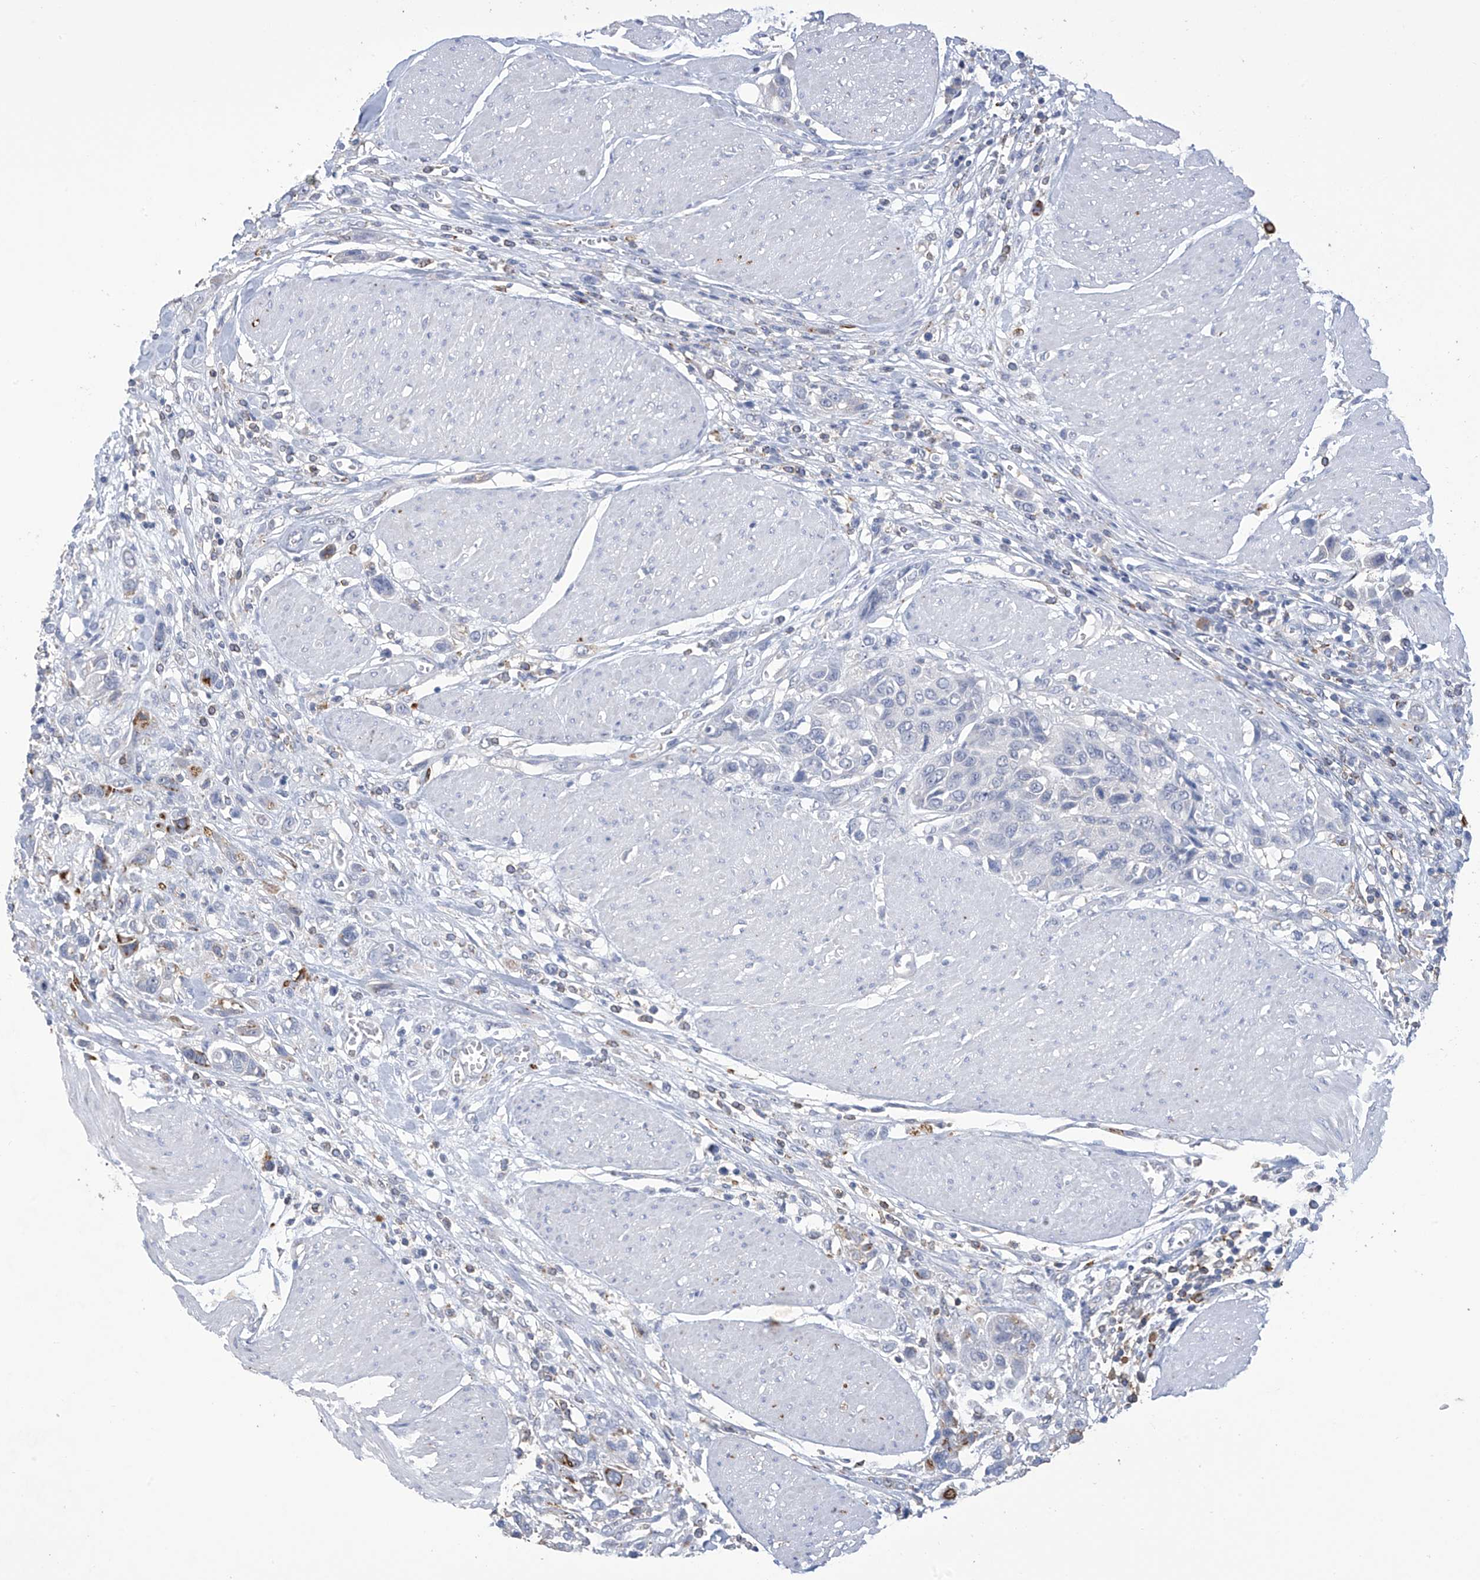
{"staining": {"intensity": "negative", "quantity": "none", "location": "none"}, "tissue": "urothelial cancer", "cell_type": "Tumor cells", "image_type": "cancer", "snomed": [{"axis": "morphology", "description": "Urothelial carcinoma, High grade"}, {"axis": "topography", "description": "Urinary bladder"}], "caption": "An immunohistochemistry image of high-grade urothelial carcinoma is shown. There is no staining in tumor cells of high-grade urothelial carcinoma.", "gene": "OGT", "patient": {"sex": "male", "age": 50}}